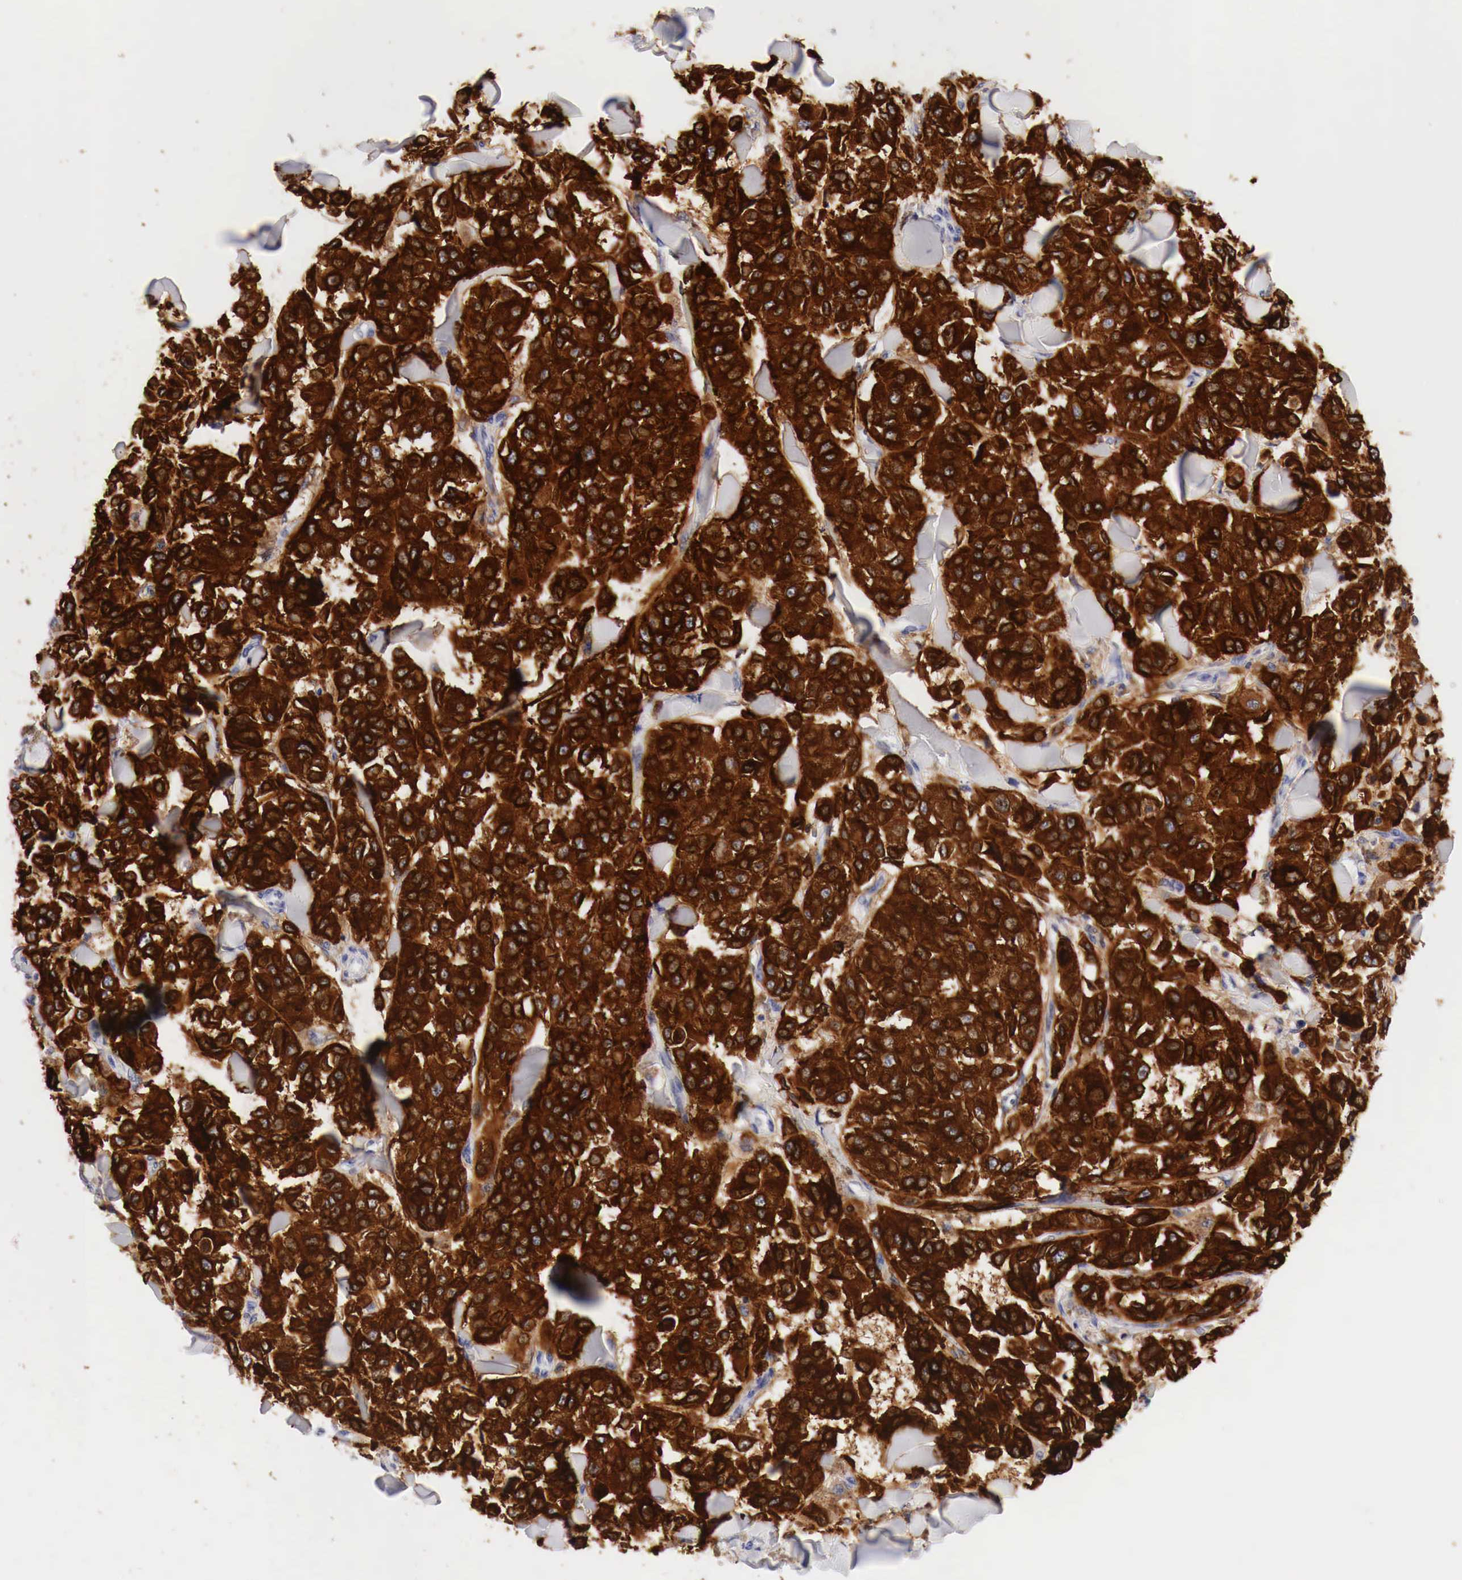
{"staining": {"intensity": "strong", "quantity": ">75%", "location": "cytoplasmic/membranous"}, "tissue": "melanoma", "cell_type": "Tumor cells", "image_type": "cancer", "snomed": [{"axis": "morphology", "description": "Malignant melanoma, NOS"}, {"axis": "topography", "description": "Skin"}], "caption": "Human malignant melanoma stained for a protein (brown) displays strong cytoplasmic/membranous positive positivity in about >75% of tumor cells.", "gene": "TYR", "patient": {"sex": "female", "age": 64}}